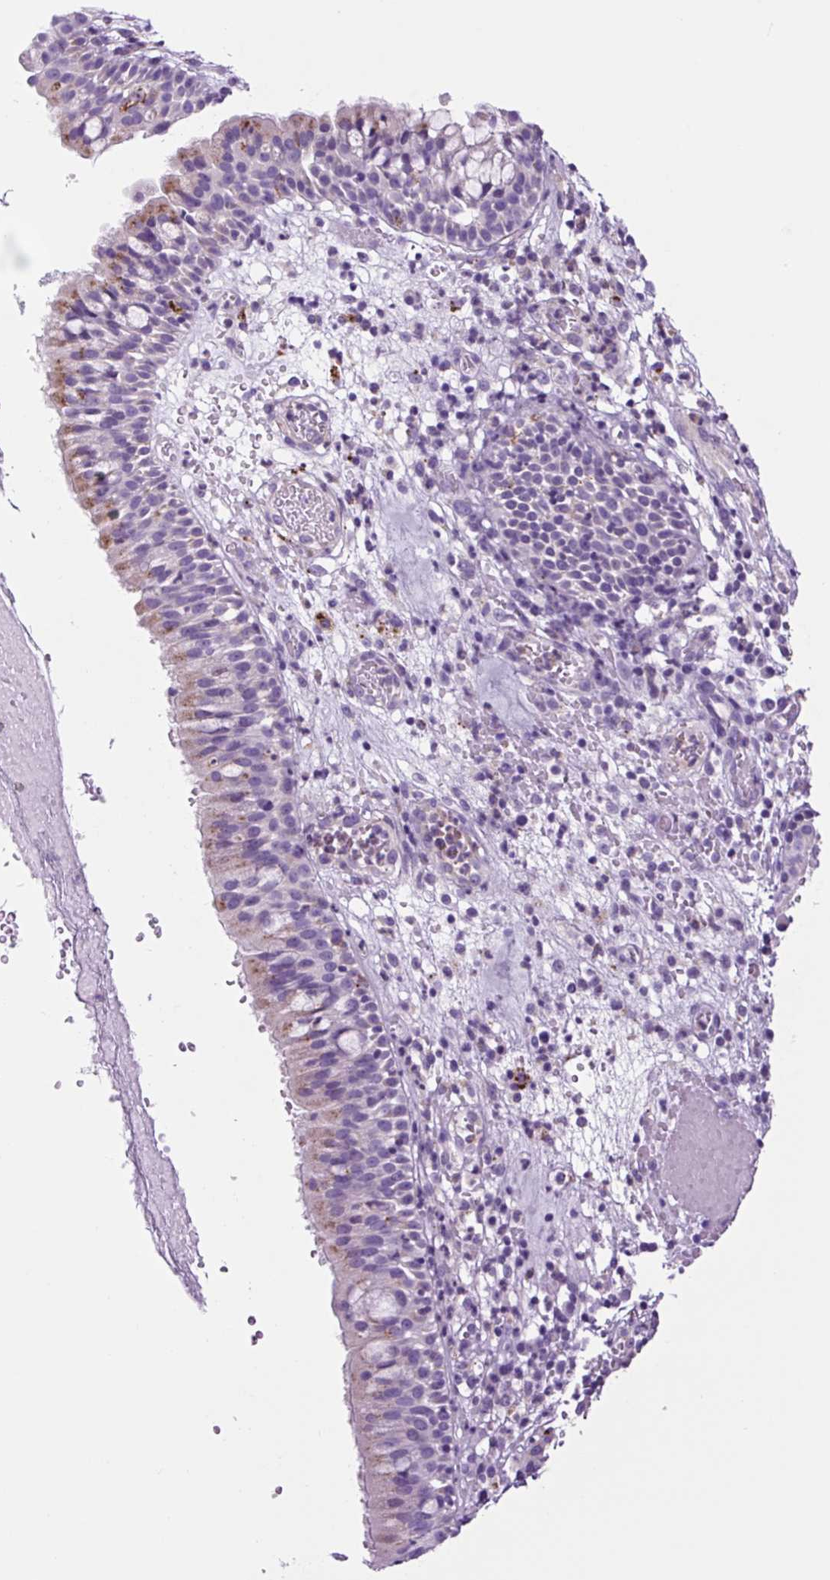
{"staining": {"intensity": "weak", "quantity": "<25%", "location": "cytoplasmic/membranous"}, "tissue": "nasopharynx", "cell_type": "Respiratory epithelial cells", "image_type": "normal", "snomed": [{"axis": "morphology", "description": "Normal tissue, NOS"}, {"axis": "topography", "description": "Nasopharynx"}], "caption": "Immunohistochemical staining of unremarkable nasopharynx displays no significant positivity in respiratory epithelial cells.", "gene": "LCN10", "patient": {"sex": "male", "age": 65}}